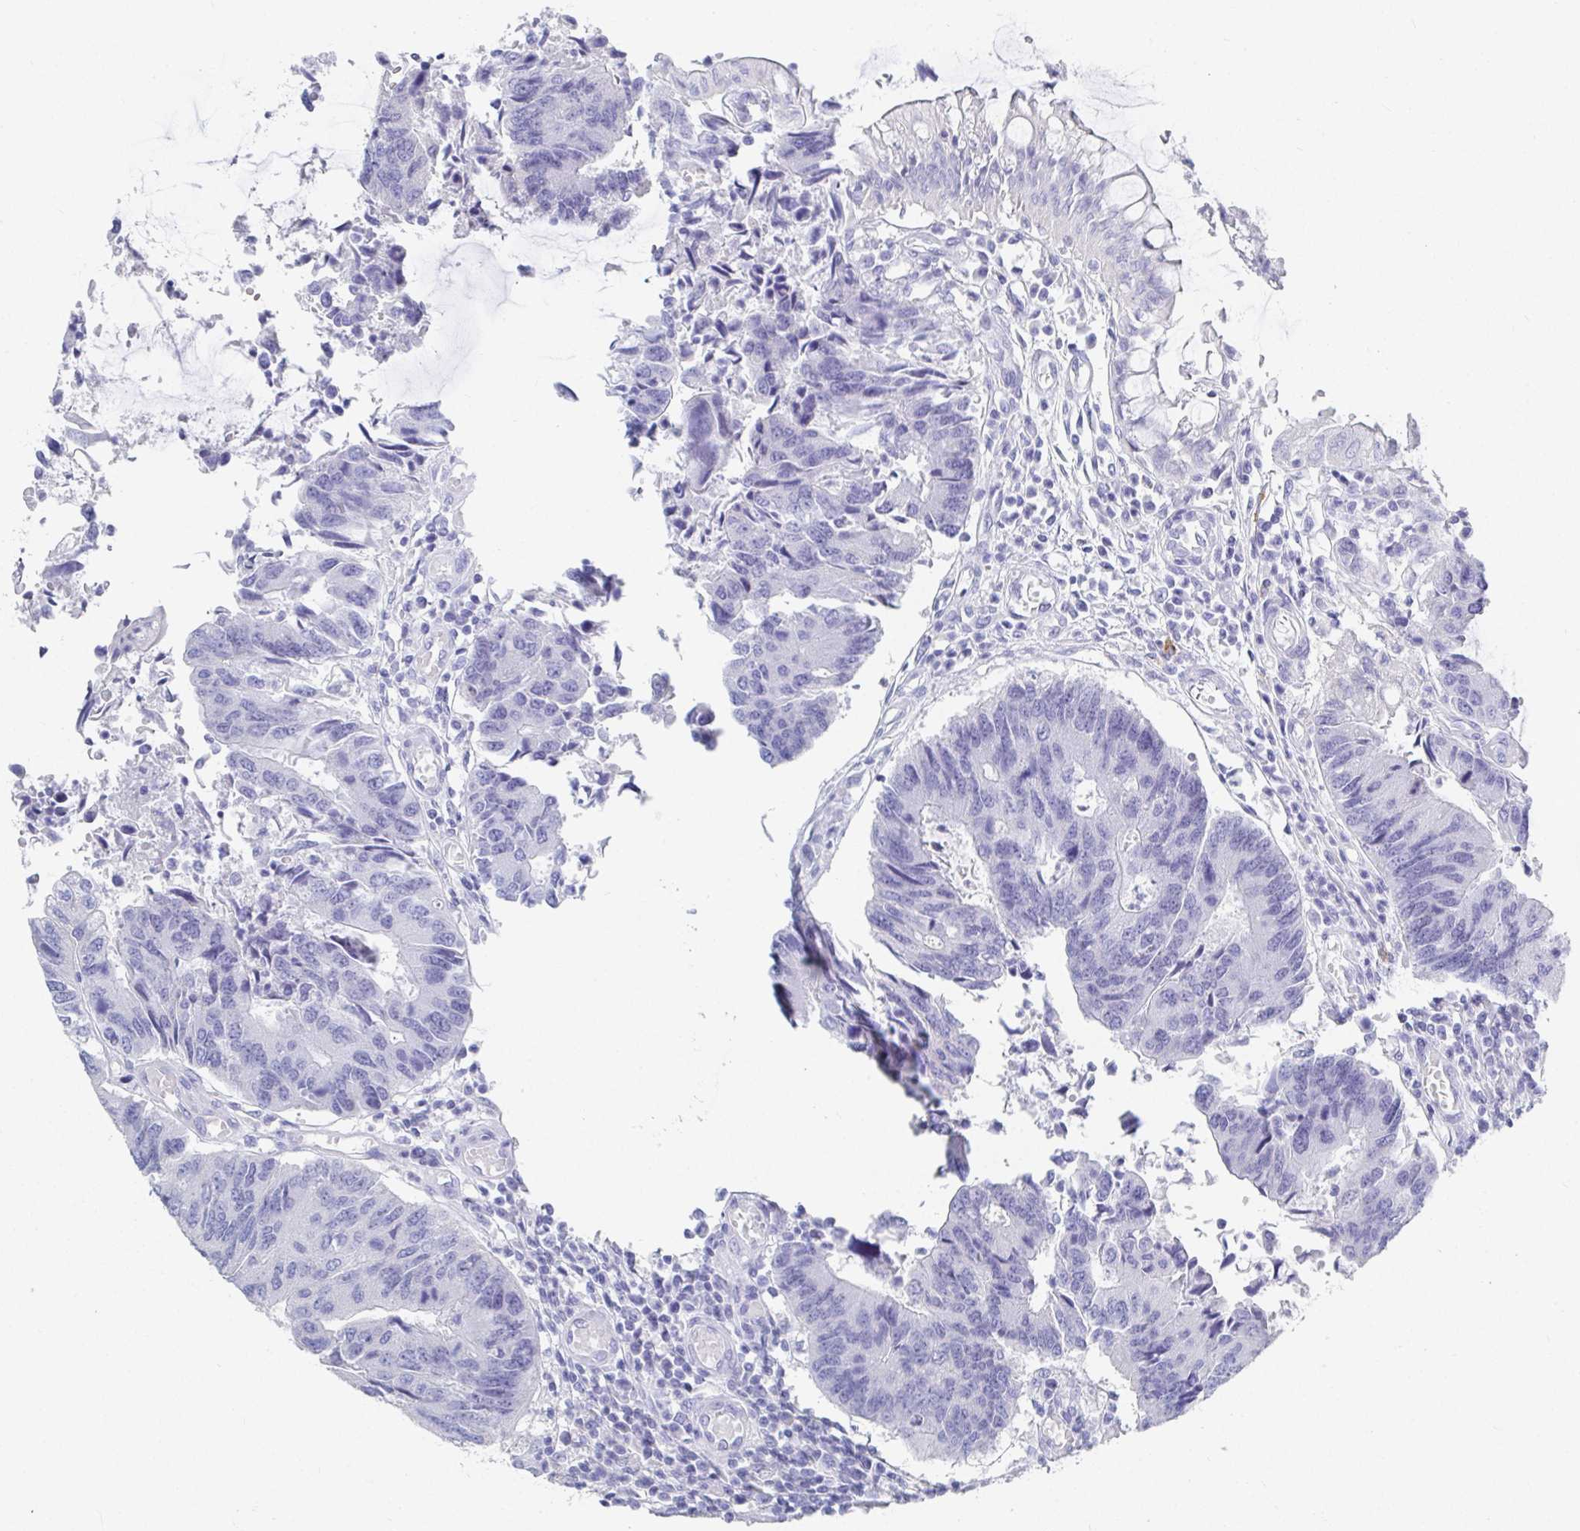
{"staining": {"intensity": "negative", "quantity": "none", "location": "none"}, "tissue": "colorectal cancer", "cell_type": "Tumor cells", "image_type": "cancer", "snomed": [{"axis": "morphology", "description": "Adenocarcinoma, NOS"}, {"axis": "topography", "description": "Colon"}], "caption": "This is a photomicrograph of IHC staining of colorectal adenocarcinoma, which shows no positivity in tumor cells. The staining was performed using DAB to visualize the protein expression in brown, while the nuclei were stained in blue with hematoxylin (Magnification: 20x).", "gene": "GRIA1", "patient": {"sex": "female", "age": 67}}